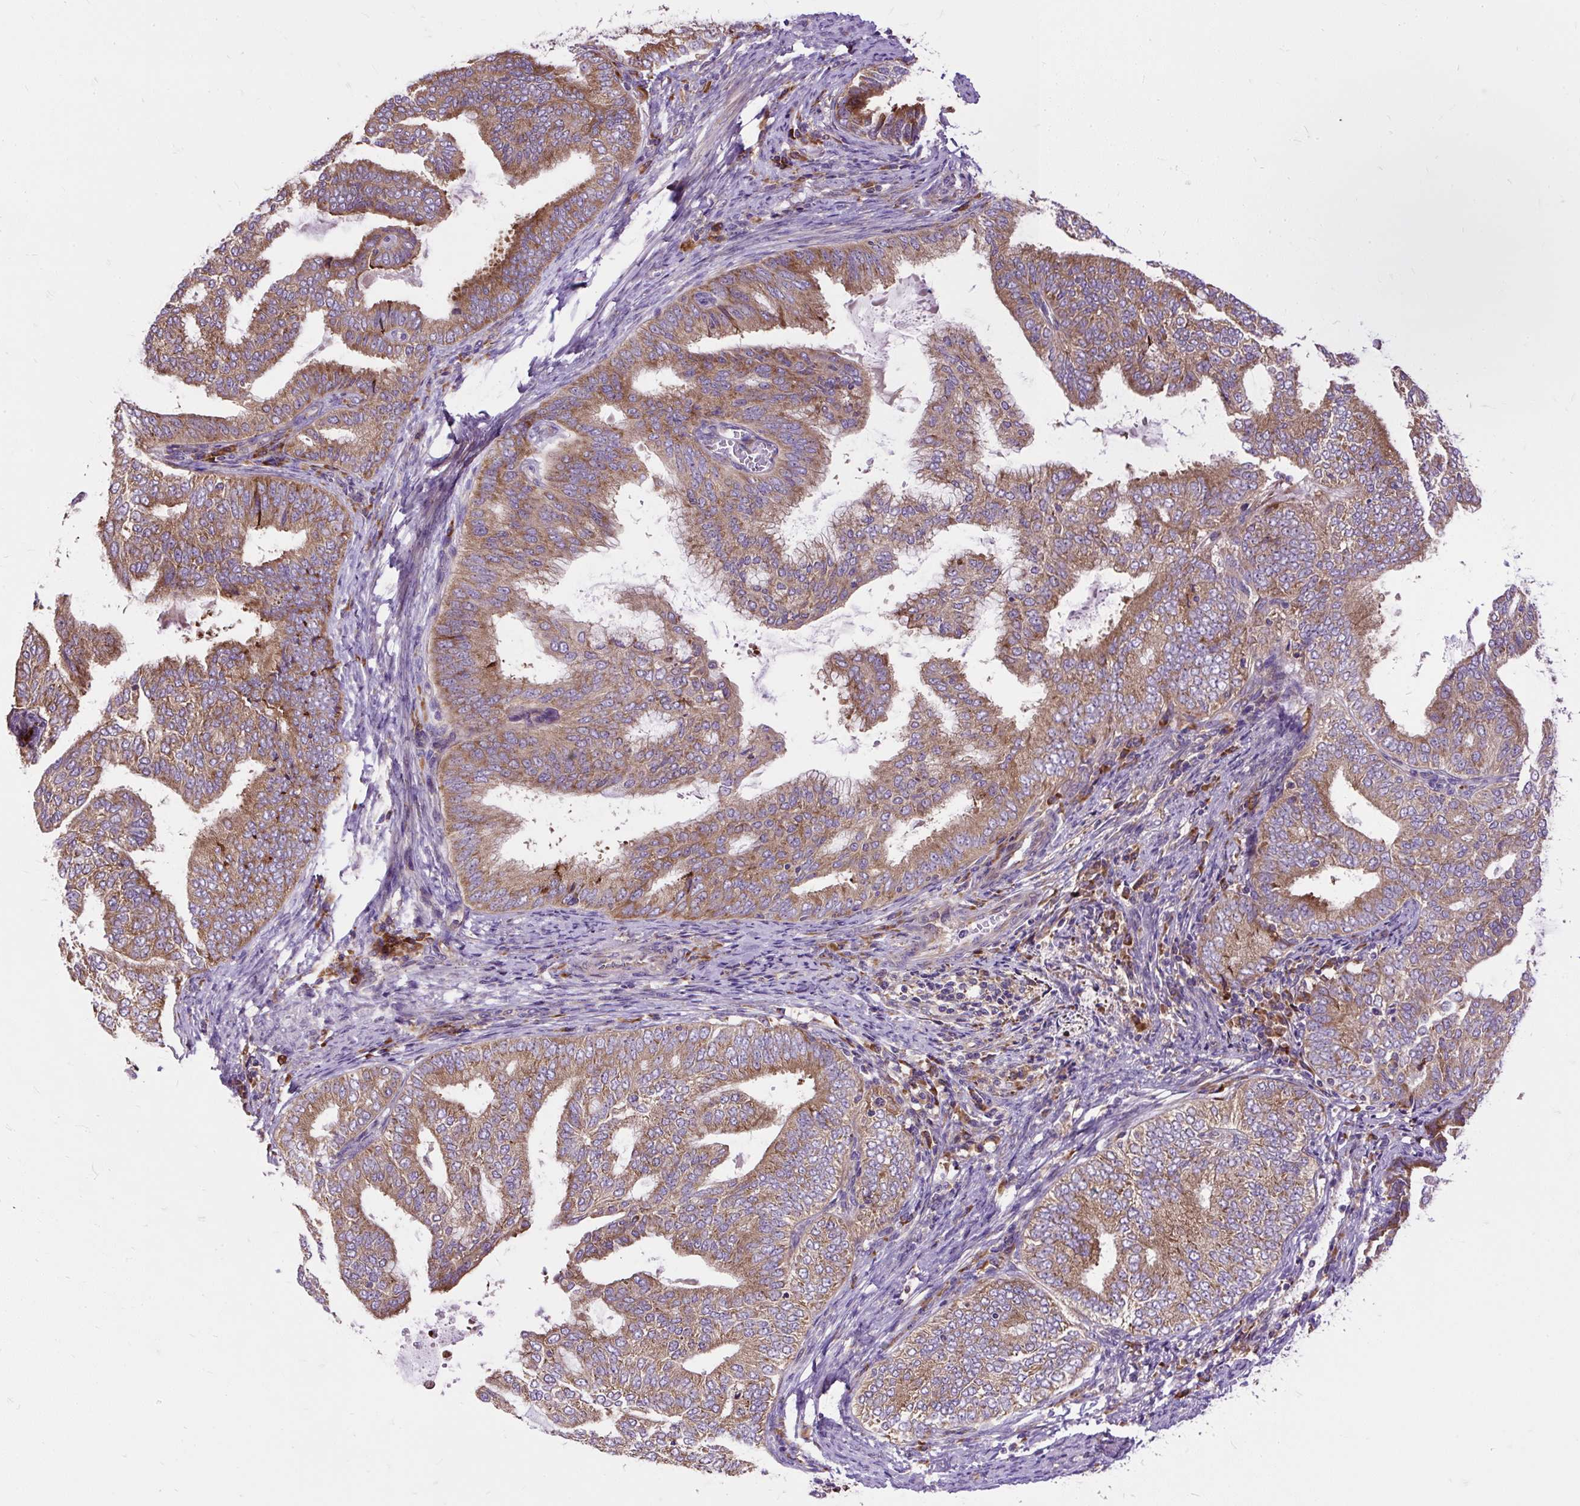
{"staining": {"intensity": "moderate", "quantity": ">75%", "location": "cytoplasmic/membranous"}, "tissue": "endometrial cancer", "cell_type": "Tumor cells", "image_type": "cancer", "snomed": [{"axis": "morphology", "description": "Adenocarcinoma, NOS"}, {"axis": "topography", "description": "Endometrium"}], "caption": "The micrograph demonstrates a brown stain indicating the presence of a protein in the cytoplasmic/membranous of tumor cells in endometrial cancer. (DAB IHC with brightfield microscopy, high magnification).", "gene": "RPS5", "patient": {"sex": "female", "age": 58}}